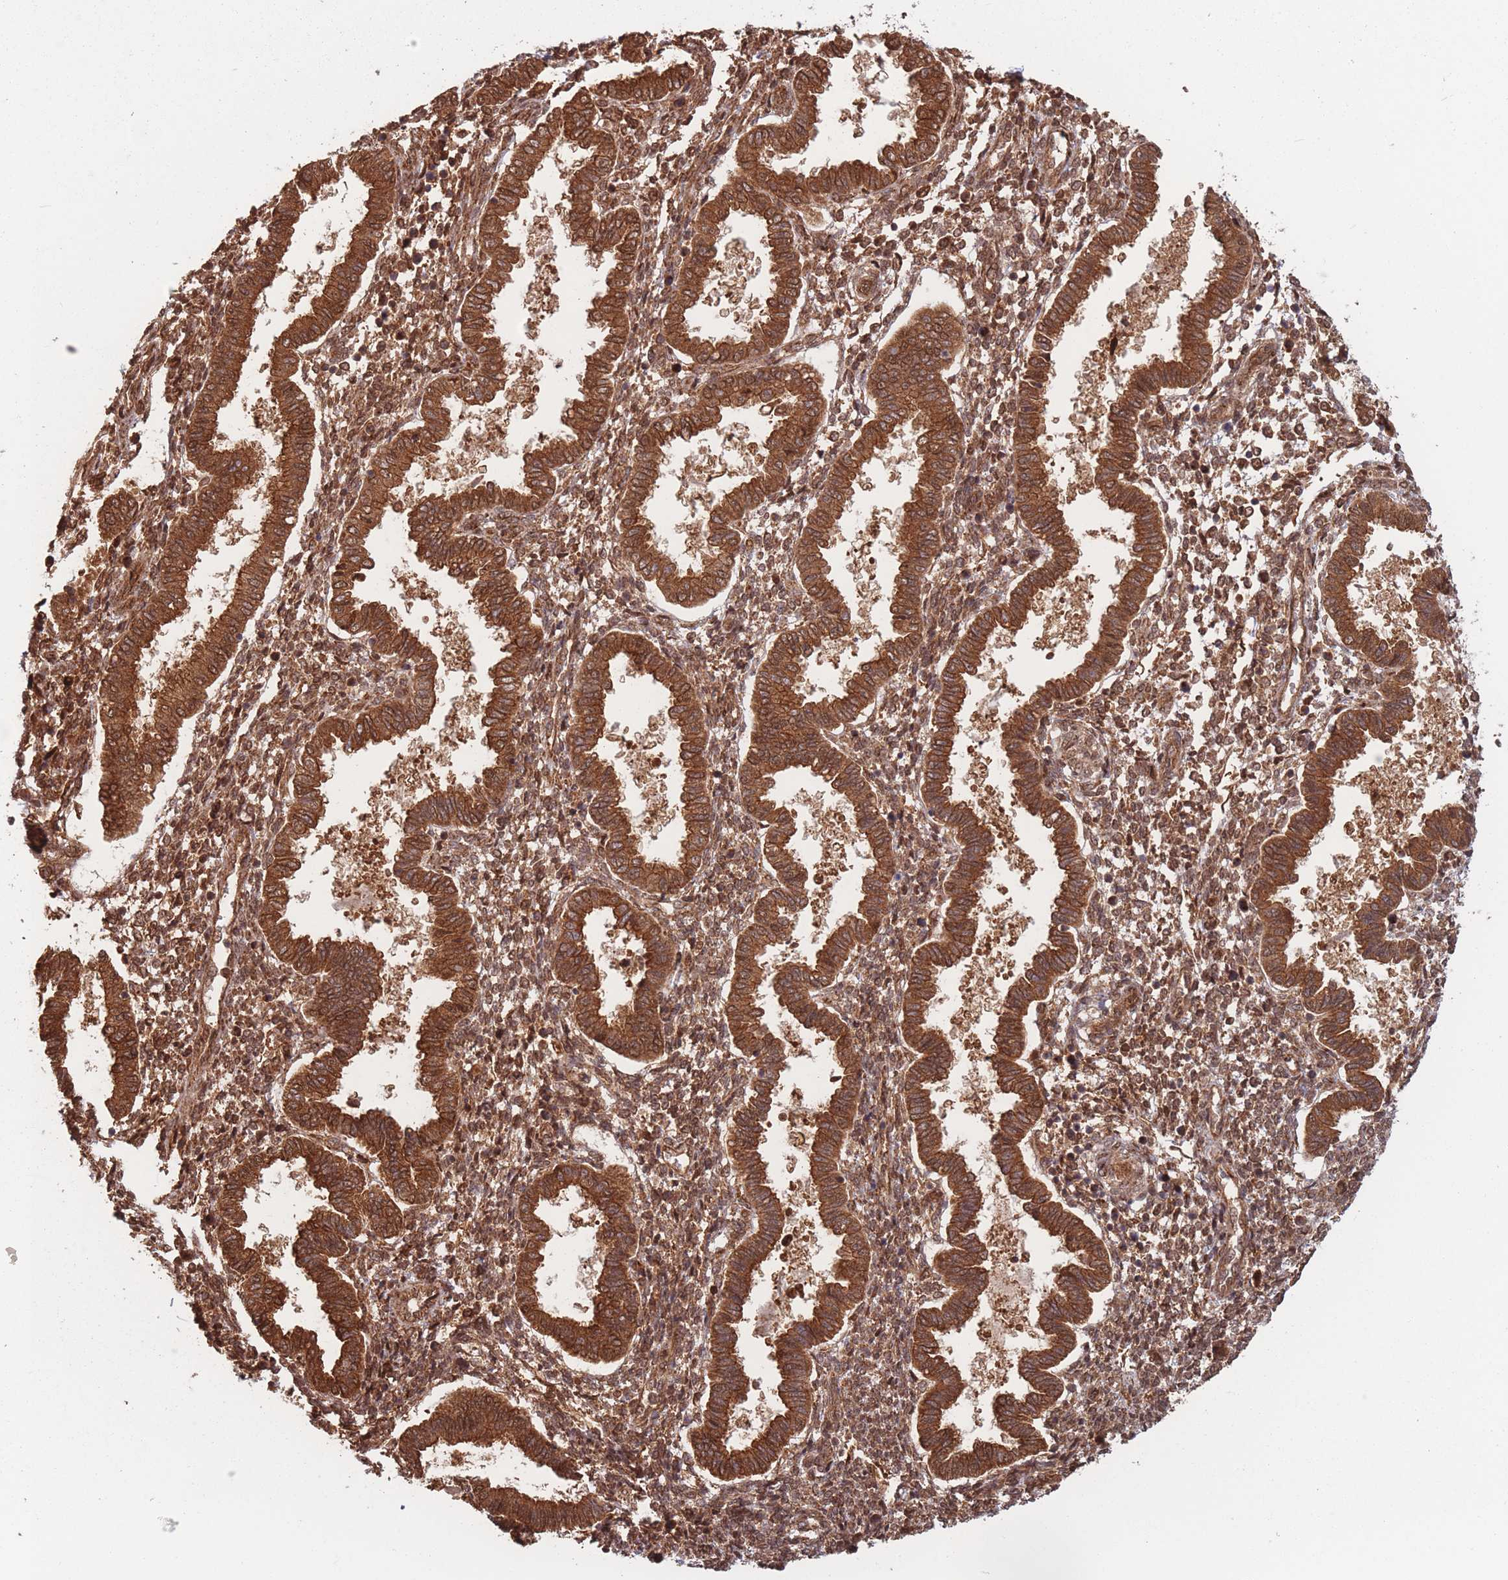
{"staining": {"intensity": "moderate", "quantity": ">75%", "location": "cytoplasmic/membranous,nuclear"}, "tissue": "endometrium", "cell_type": "Cells in endometrial stroma", "image_type": "normal", "snomed": [{"axis": "morphology", "description": "Normal tissue, NOS"}, {"axis": "topography", "description": "Endometrium"}], "caption": "High-power microscopy captured an IHC image of benign endometrium, revealing moderate cytoplasmic/membranous,nuclear expression in approximately >75% of cells in endometrial stroma. Ihc stains the protein in brown and the nuclei are stained blue.", "gene": "PODXL2", "patient": {"sex": "female", "age": 24}}